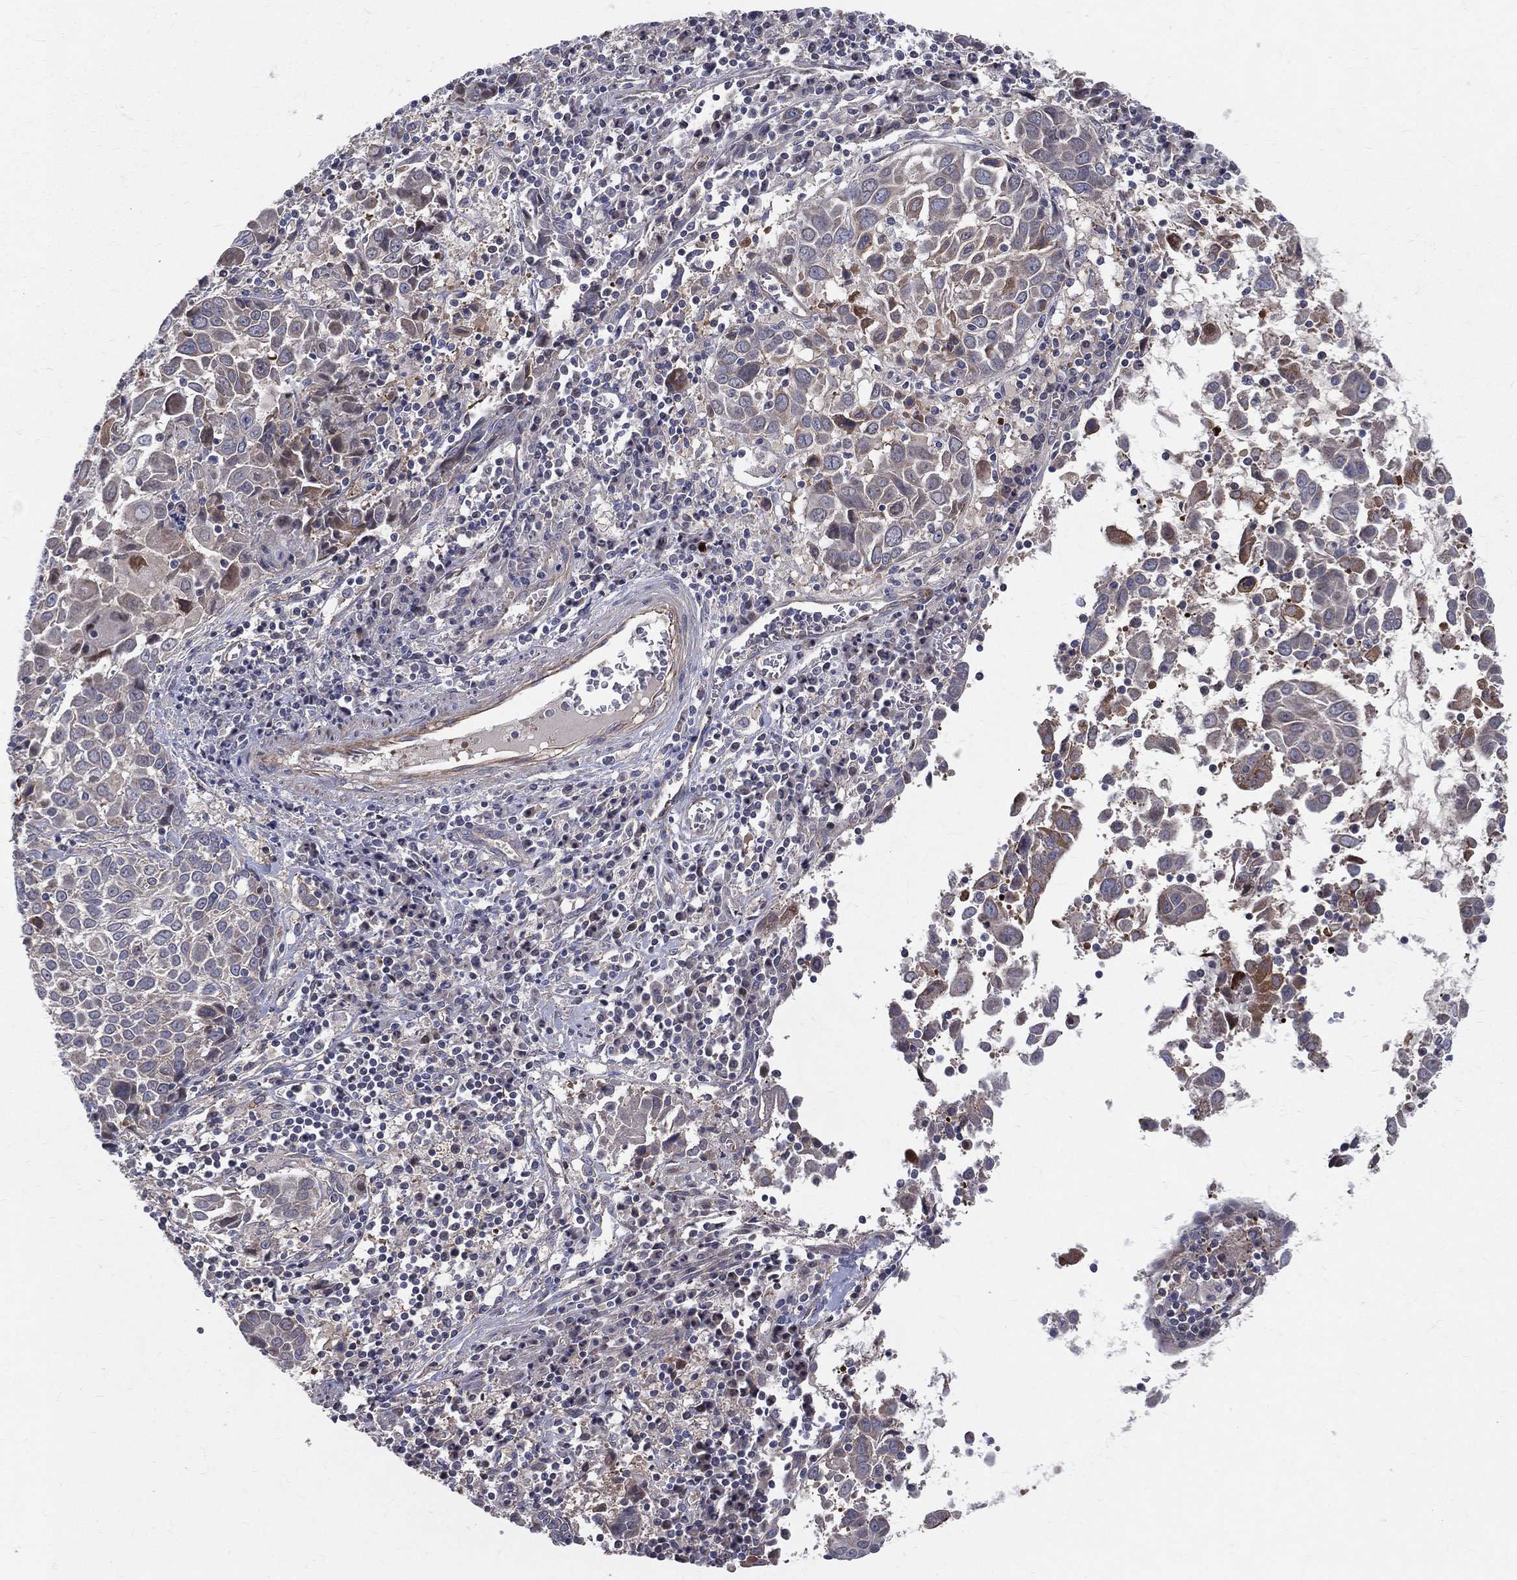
{"staining": {"intensity": "negative", "quantity": "none", "location": "none"}, "tissue": "lung cancer", "cell_type": "Tumor cells", "image_type": "cancer", "snomed": [{"axis": "morphology", "description": "Squamous cell carcinoma, NOS"}, {"axis": "topography", "description": "Lung"}], "caption": "Histopathology image shows no significant protein staining in tumor cells of lung cancer.", "gene": "POMZP3", "patient": {"sex": "male", "age": 57}}